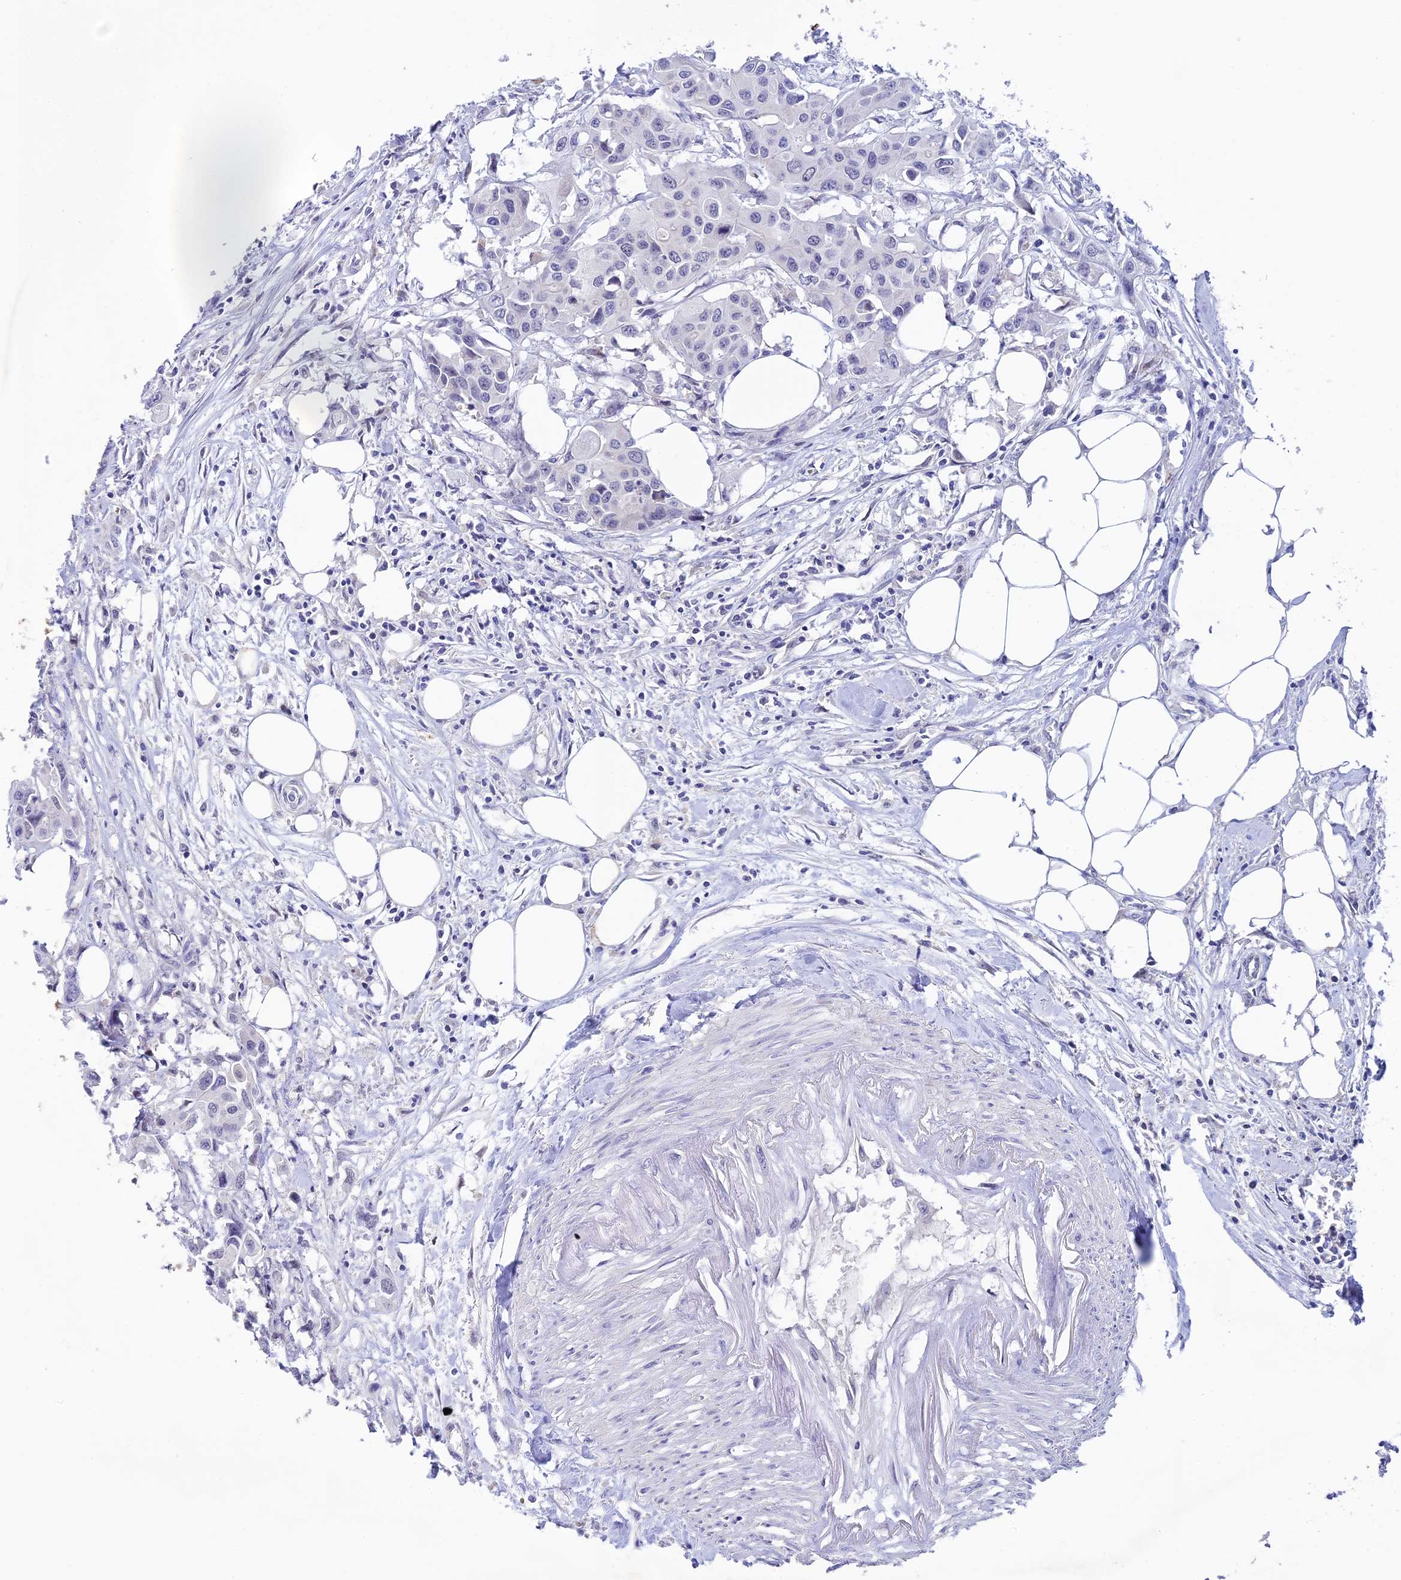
{"staining": {"intensity": "negative", "quantity": "none", "location": "none"}, "tissue": "colorectal cancer", "cell_type": "Tumor cells", "image_type": "cancer", "snomed": [{"axis": "morphology", "description": "Adenocarcinoma, NOS"}, {"axis": "topography", "description": "Colon"}], "caption": "DAB immunohistochemical staining of human adenocarcinoma (colorectal) shows no significant staining in tumor cells.", "gene": "RASGEF1B", "patient": {"sex": "male", "age": 77}}